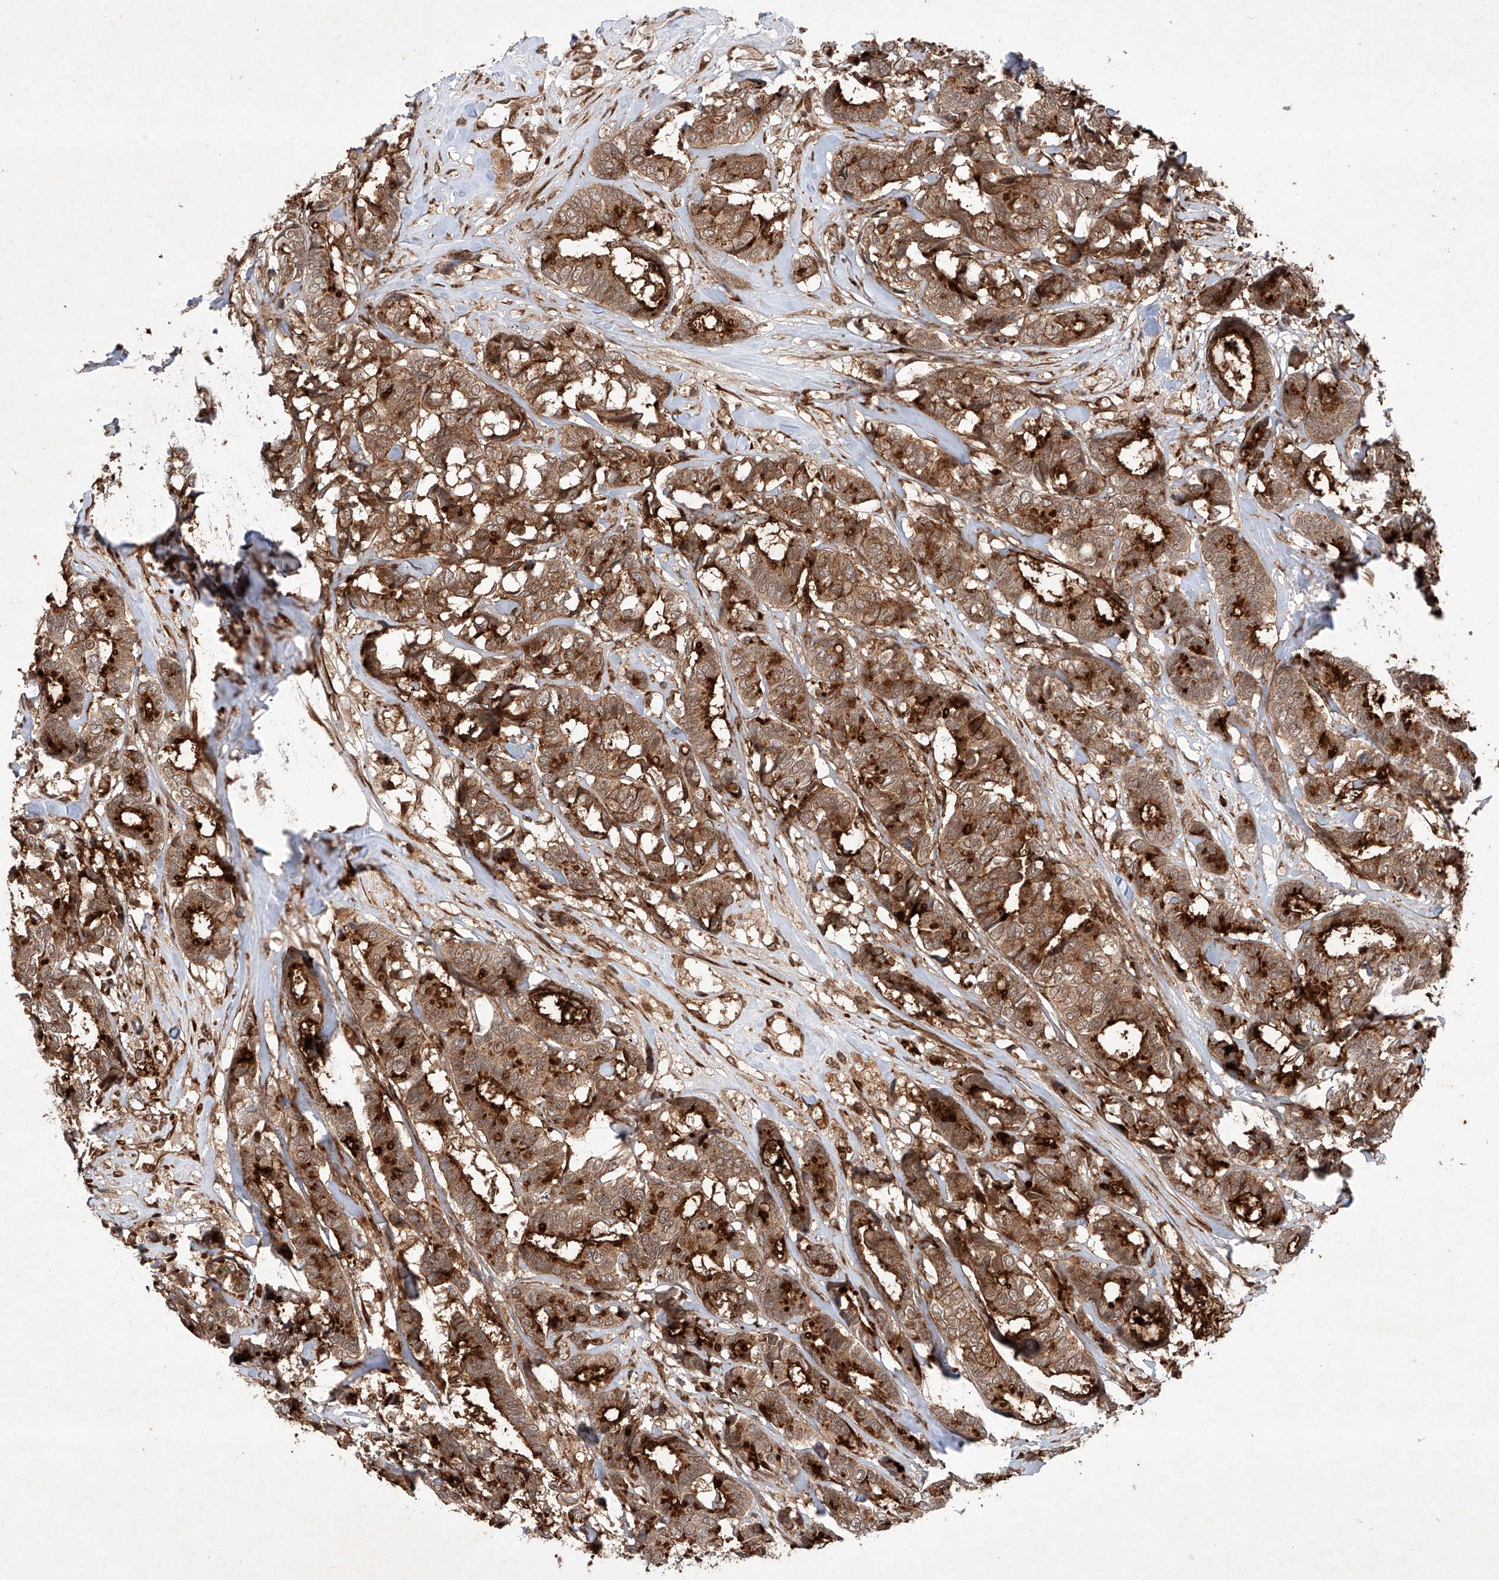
{"staining": {"intensity": "strong", "quantity": ">75%", "location": "cytoplasmic/membranous"}, "tissue": "breast cancer", "cell_type": "Tumor cells", "image_type": "cancer", "snomed": [{"axis": "morphology", "description": "Duct carcinoma"}, {"axis": "topography", "description": "Breast"}], "caption": "Protein staining of intraductal carcinoma (breast) tissue shows strong cytoplasmic/membranous staining in about >75% of tumor cells.", "gene": "ZFP28", "patient": {"sex": "female", "age": 87}}